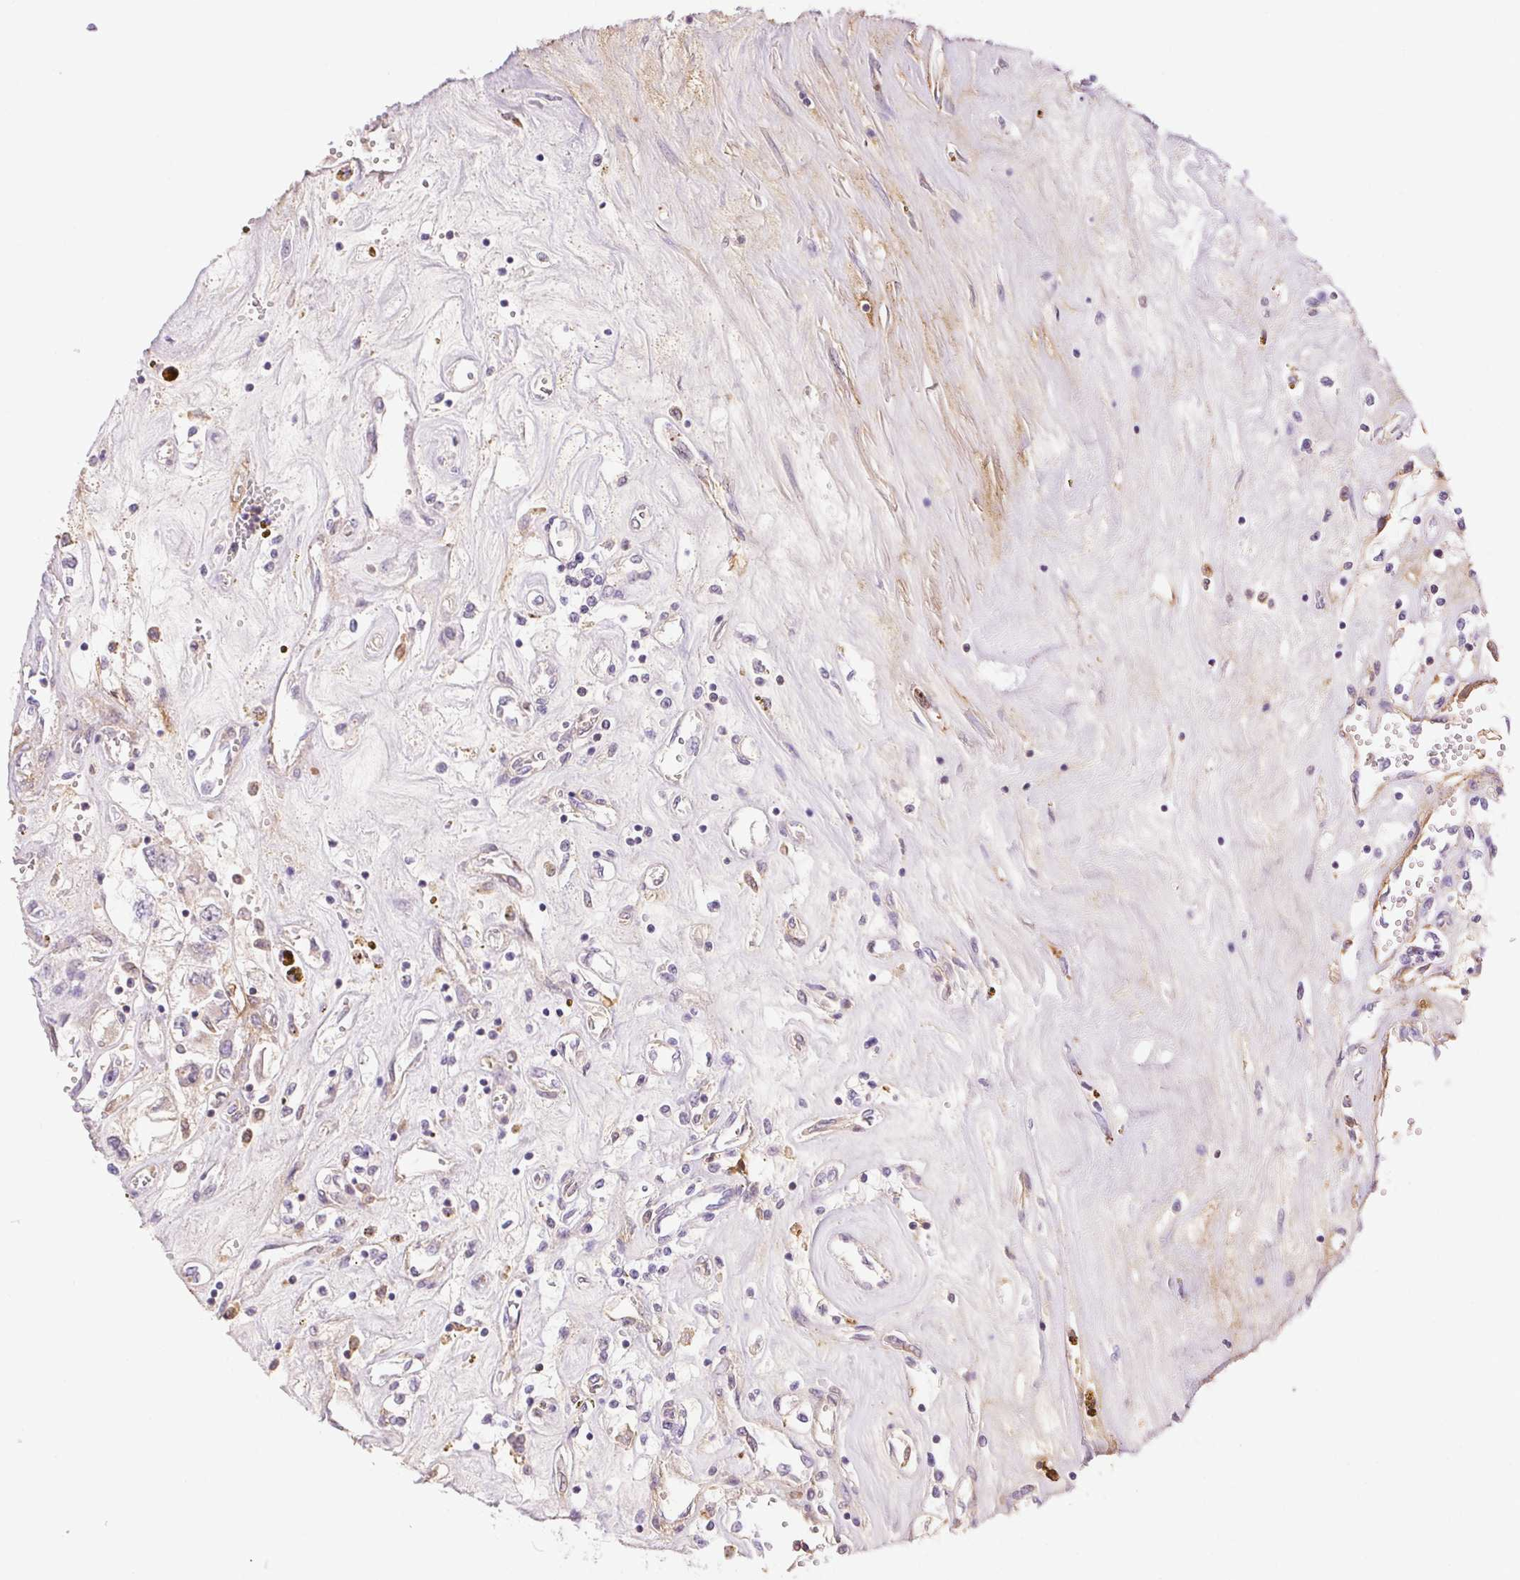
{"staining": {"intensity": "negative", "quantity": "none", "location": "none"}, "tissue": "renal cancer", "cell_type": "Tumor cells", "image_type": "cancer", "snomed": [{"axis": "morphology", "description": "Adenocarcinoma, NOS"}, {"axis": "topography", "description": "Kidney"}], "caption": "Photomicrograph shows no significant protein staining in tumor cells of renal cancer.", "gene": "FGA", "patient": {"sex": "female", "age": 59}}